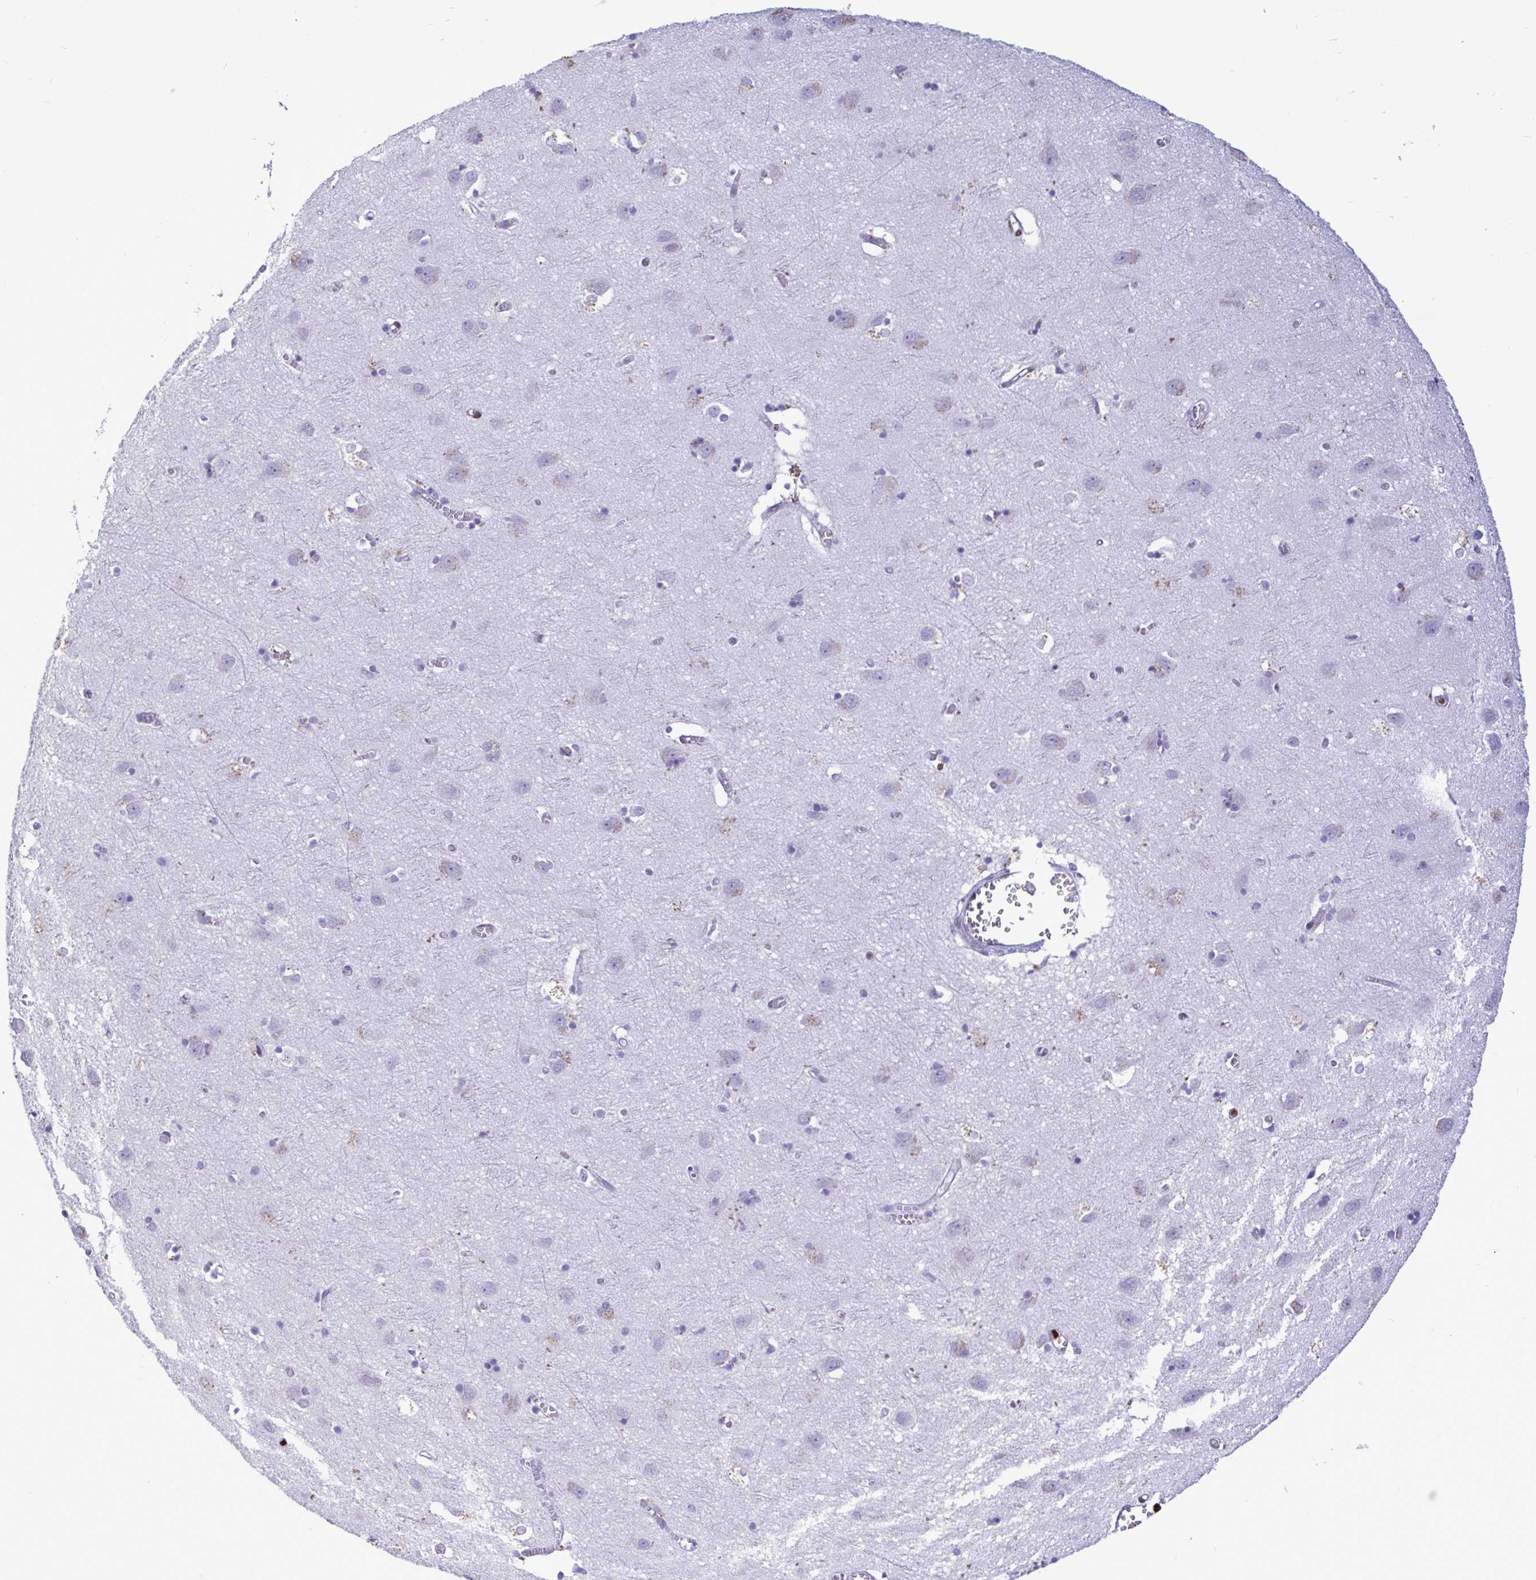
{"staining": {"intensity": "negative", "quantity": "none", "location": "none"}, "tissue": "cerebral cortex", "cell_type": "Endothelial cells", "image_type": "normal", "snomed": [{"axis": "morphology", "description": "Normal tissue, NOS"}, {"axis": "topography", "description": "Cerebral cortex"}], "caption": "The immunohistochemistry (IHC) micrograph has no significant positivity in endothelial cells of cerebral cortex.", "gene": "HMGB2", "patient": {"sex": "male", "age": 70}}